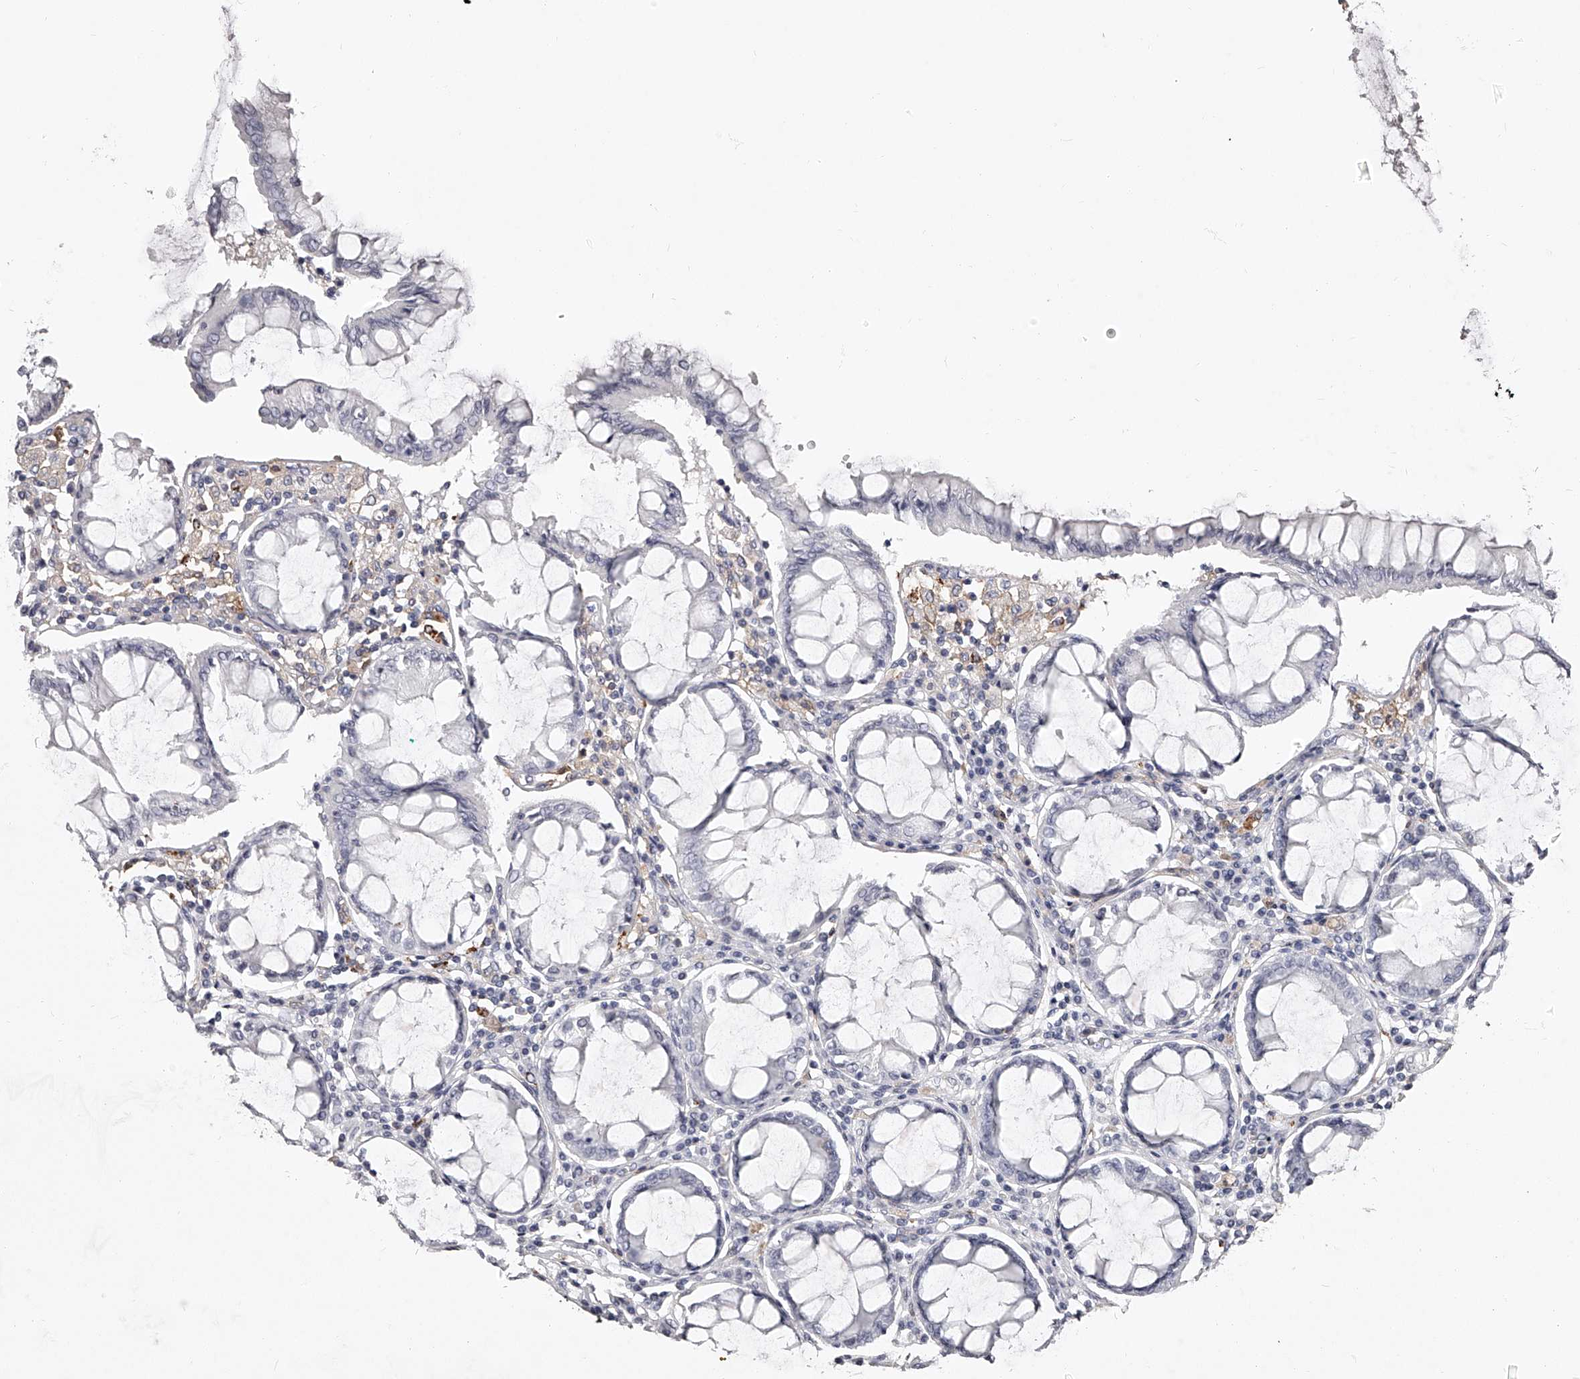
{"staining": {"intensity": "negative", "quantity": "none", "location": "none"}, "tissue": "colorectal cancer", "cell_type": "Tumor cells", "image_type": "cancer", "snomed": [{"axis": "morphology", "description": "Adenocarcinoma, NOS"}, {"axis": "topography", "description": "Rectum"}], "caption": "There is no significant expression in tumor cells of adenocarcinoma (colorectal). (DAB (3,3'-diaminobenzidine) IHC with hematoxylin counter stain).", "gene": "PACSIN1", "patient": {"sex": "male", "age": 84}}